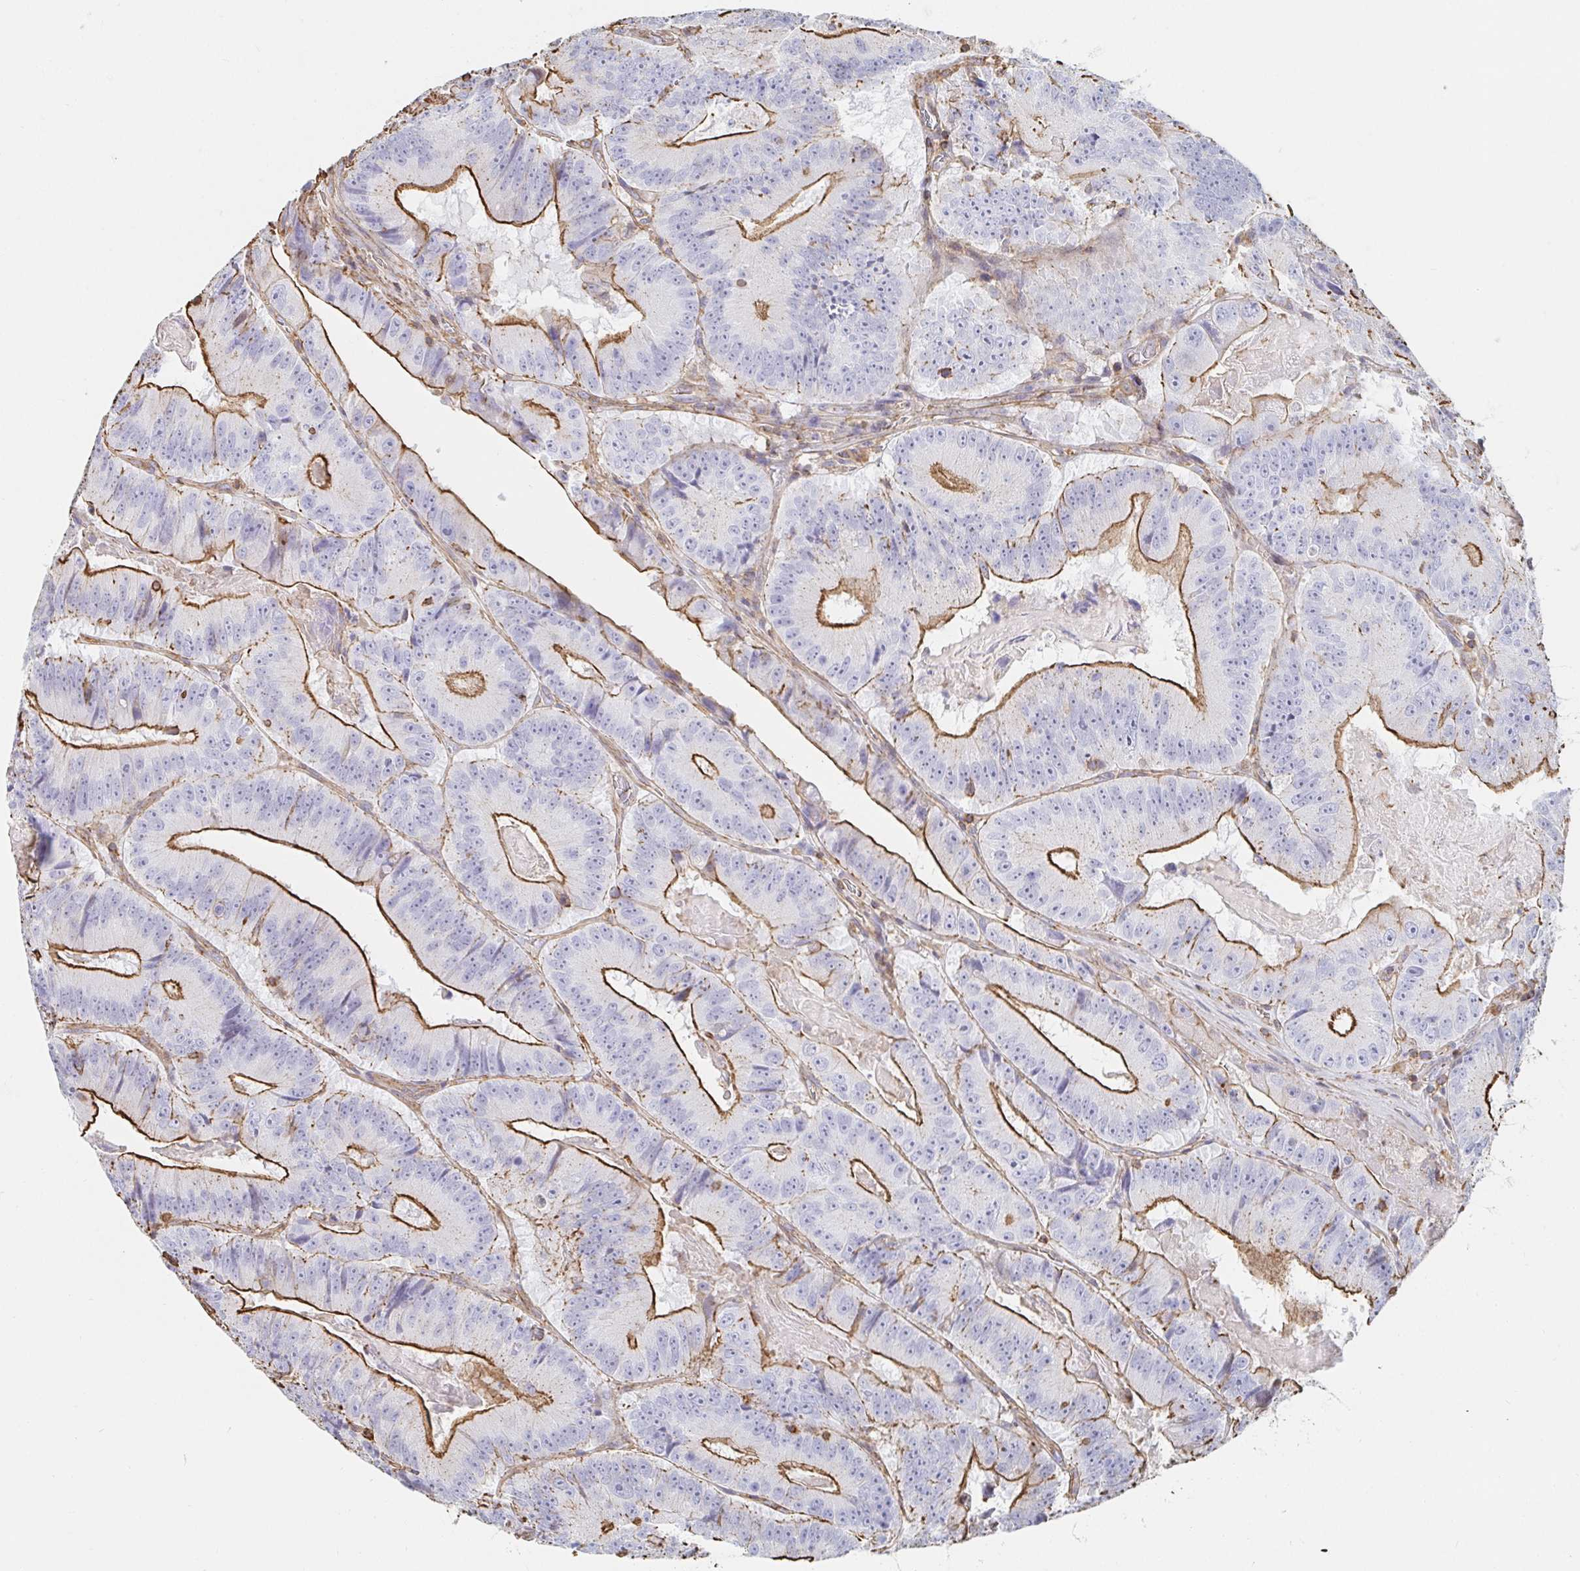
{"staining": {"intensity": "strong", "quantity": "25%-75%", "location": "cytoplasmic/membranous"}, "tissue": "colorectal cancer", "cell_type": "Tumor cells", "image_type": "cancer", "snomed": [{"axis": "morphology", "description": "Adenocarcinoma, NOS"}, {"axis": "topography", "description": "Colon"}], "caption": "Colorectal cancer (adenocarcinoma) tissue displays strong cytoplasmic/membranous staining in about 25%-75% of tumor cells, visualized by immunohistochemistry.", "gene": "PTPN14", "patient": {"sex": "female", "age": 86}}